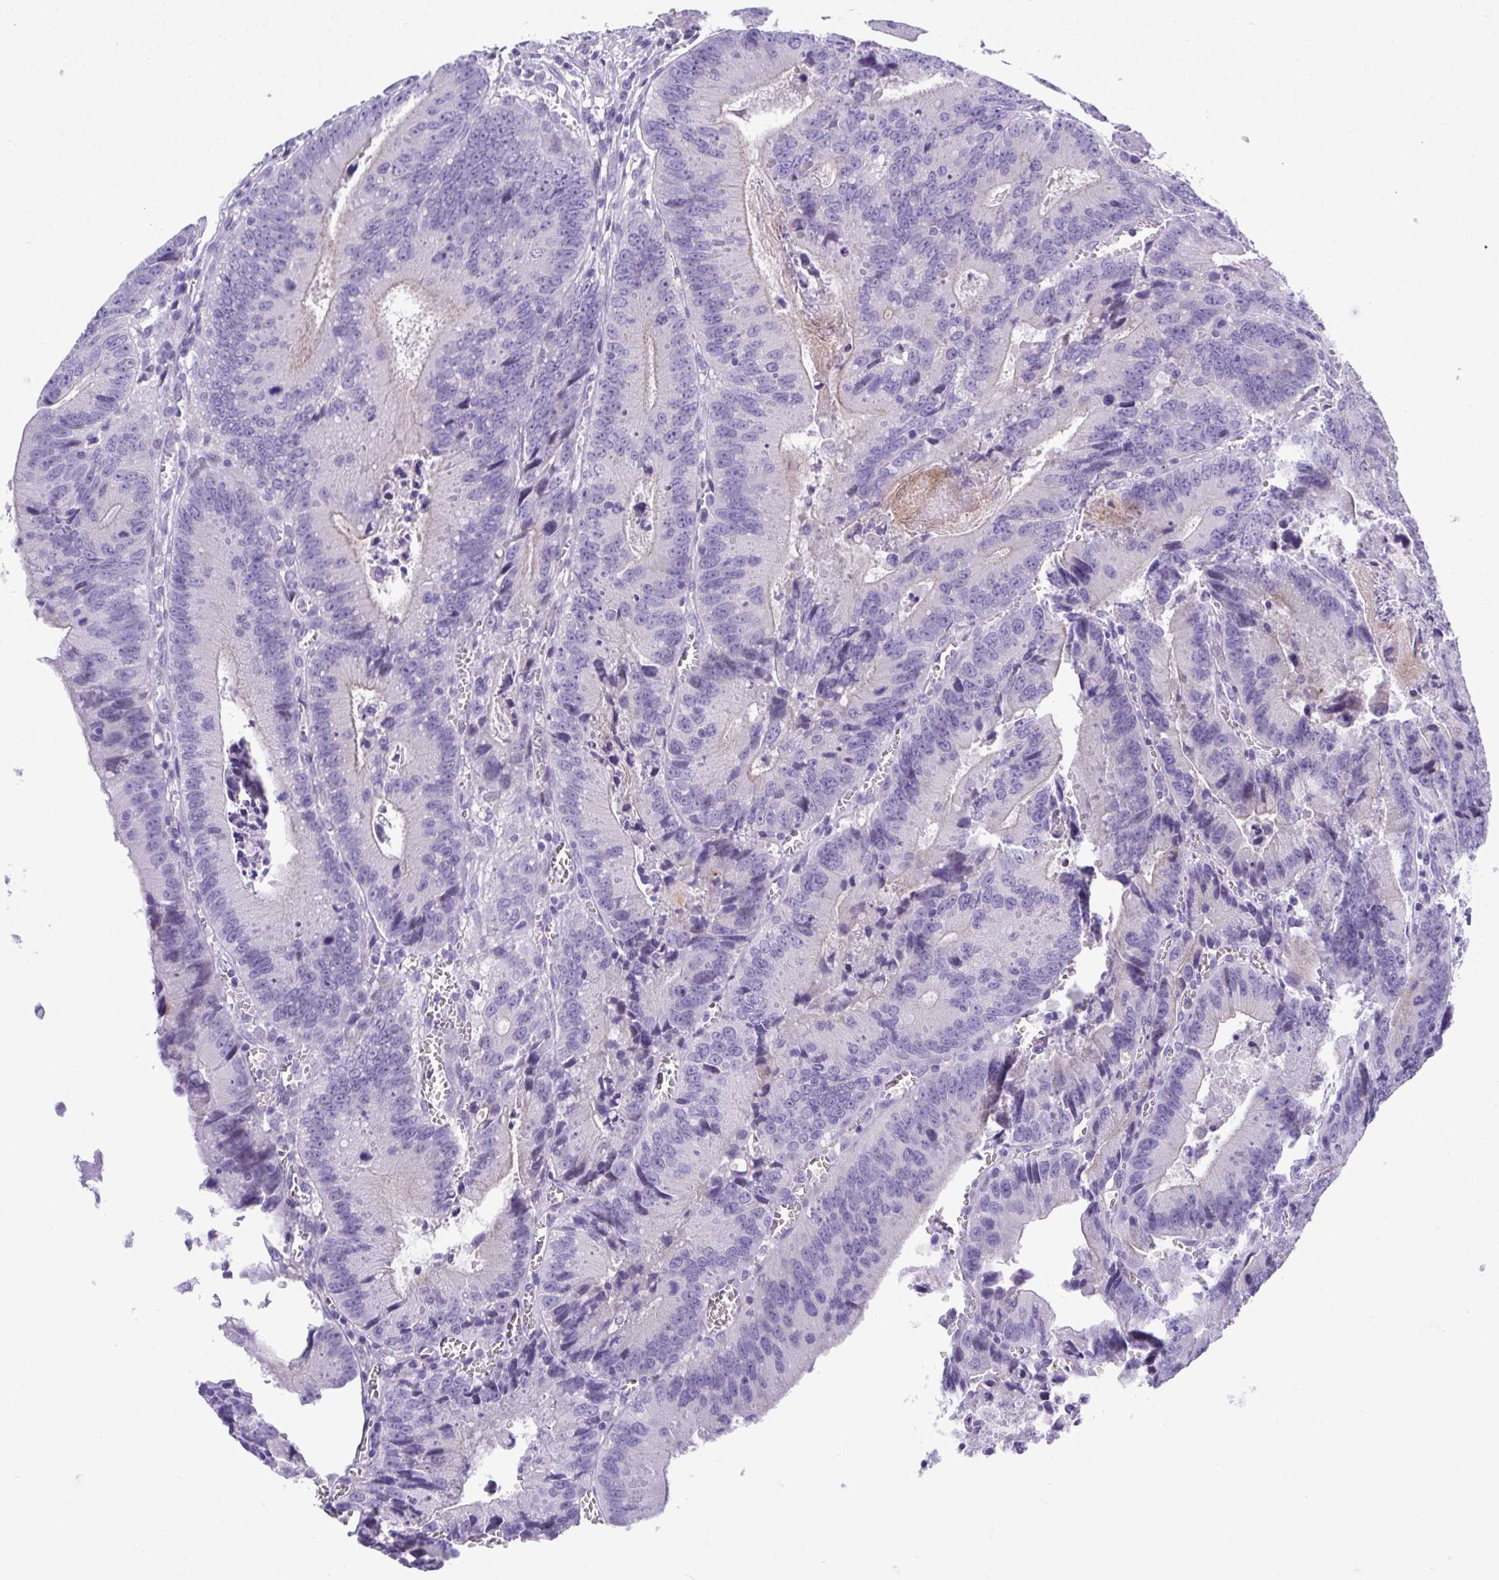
{"staining": {"intensity": "negative", "quantity": "none", "location": "none"}, "tissue": "colorectal cancer", "cell_type": "Tumor cells", "image_type": "cancer", "snomed": [{"axis": "morphology", "description": "Adenocarcinoma, NOS"}, {"axis": "topography", "description": "Rectum"}], "caption": "Micrograph shows no protein positivity in tumor cells of colorectal adenocarcinoma tissue.", "gene": "TTC30B", "patient": {"sex": "female", "age": 81}}